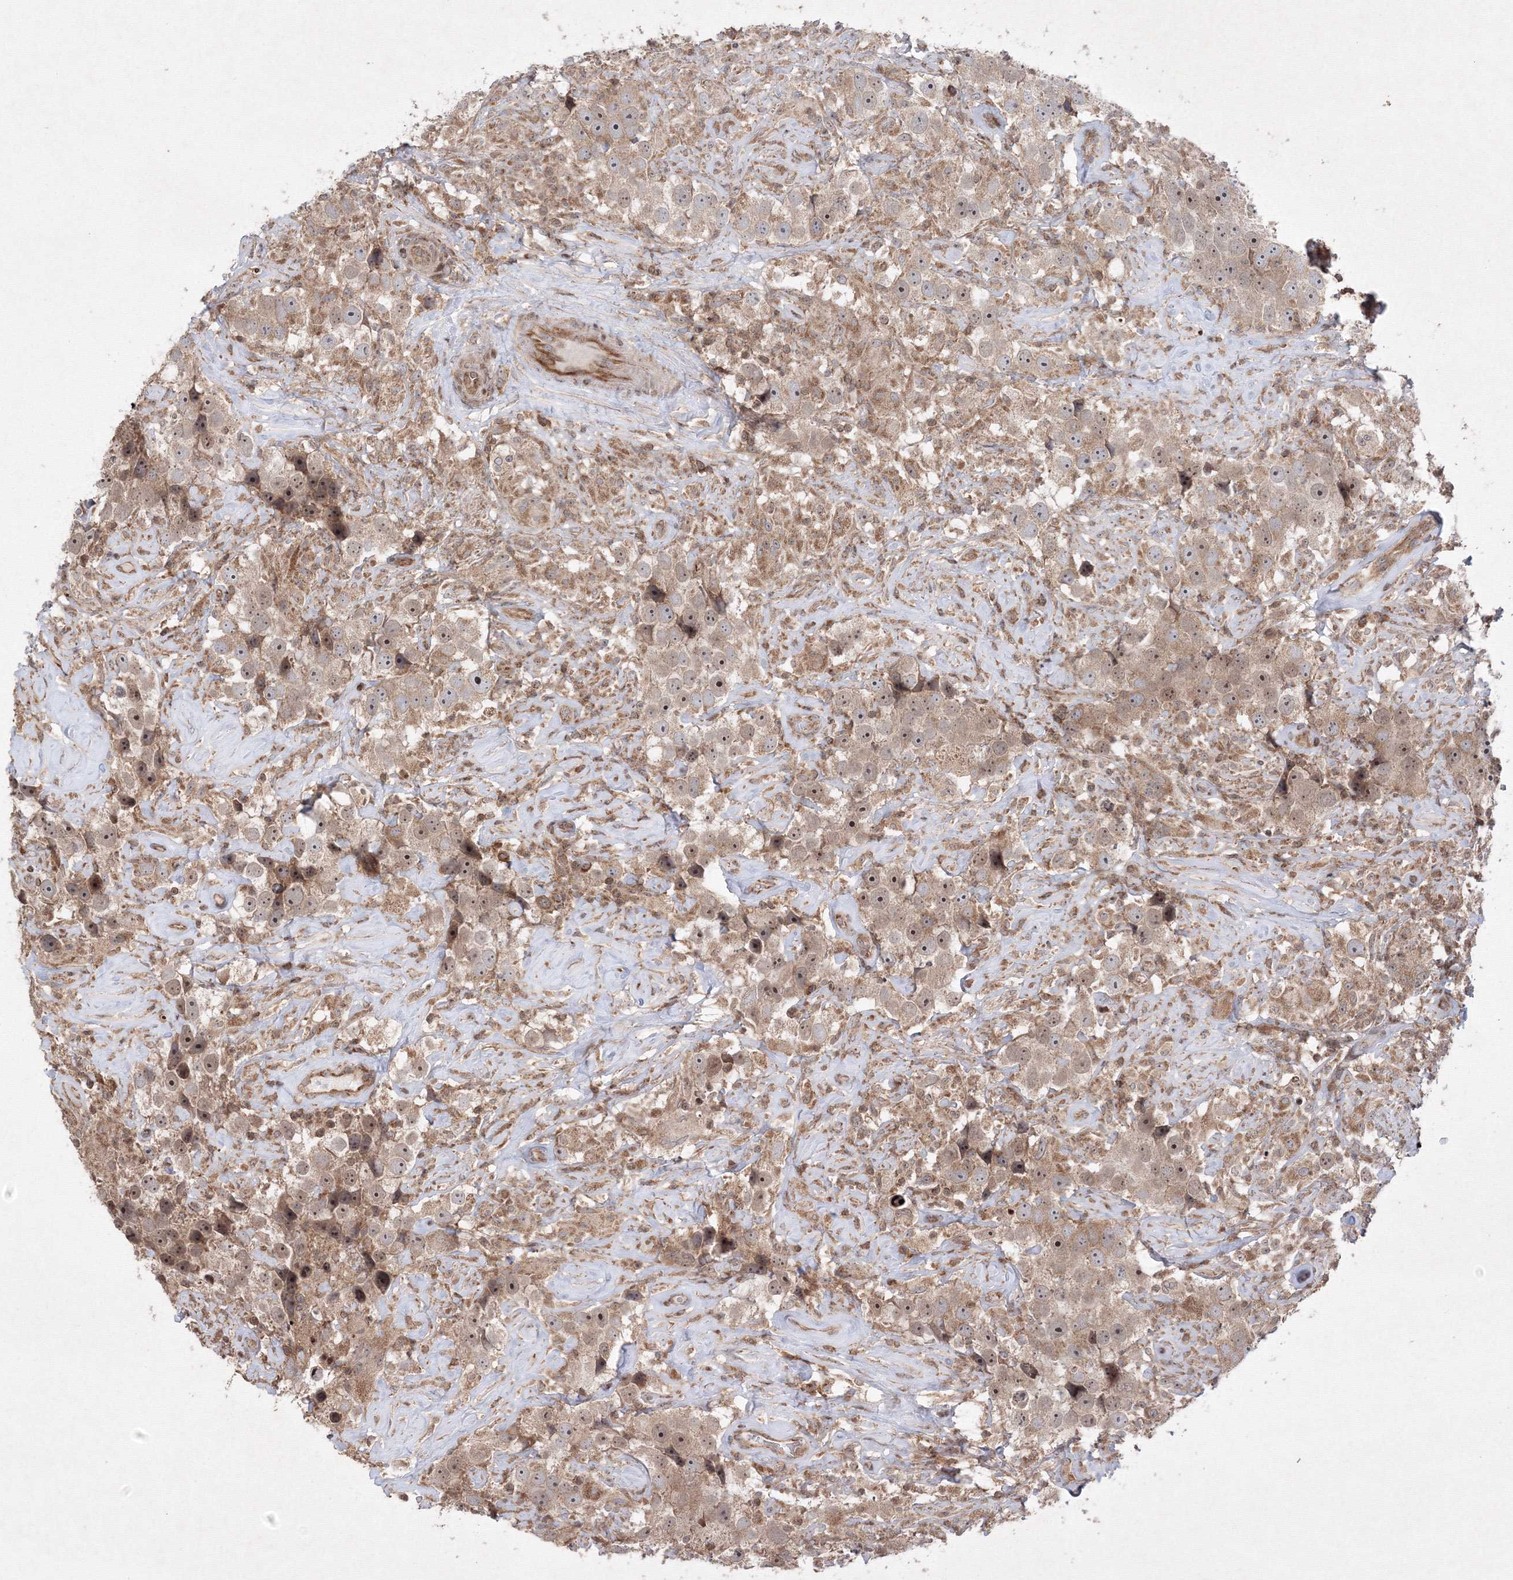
{"staining": {"intensity": "weak", "quantity": ">75%", "location": "cytoplasmic/membranous,nuclear"}, "tissue": "testis cancer", "cell_type": "Tumor cells", "image_type": "cancer", "snomed": [{"axis": "morphology", "description": "Seminoma, NOS"}, {"axis": "topography", "description": "Testis"}], "caption": "DAB immunohistochemical staining of human seminoma (testis) shows weak cytoplasmic/membranous and nuclear protein positivity in approximately >75% of tumor cells. (DAB (3,3'-diaminobenzidine) = brown stain, brightfield microscopy at high magnification).", "gene": "MKRN2", "patient": {"sex": "male", "age": 49}}